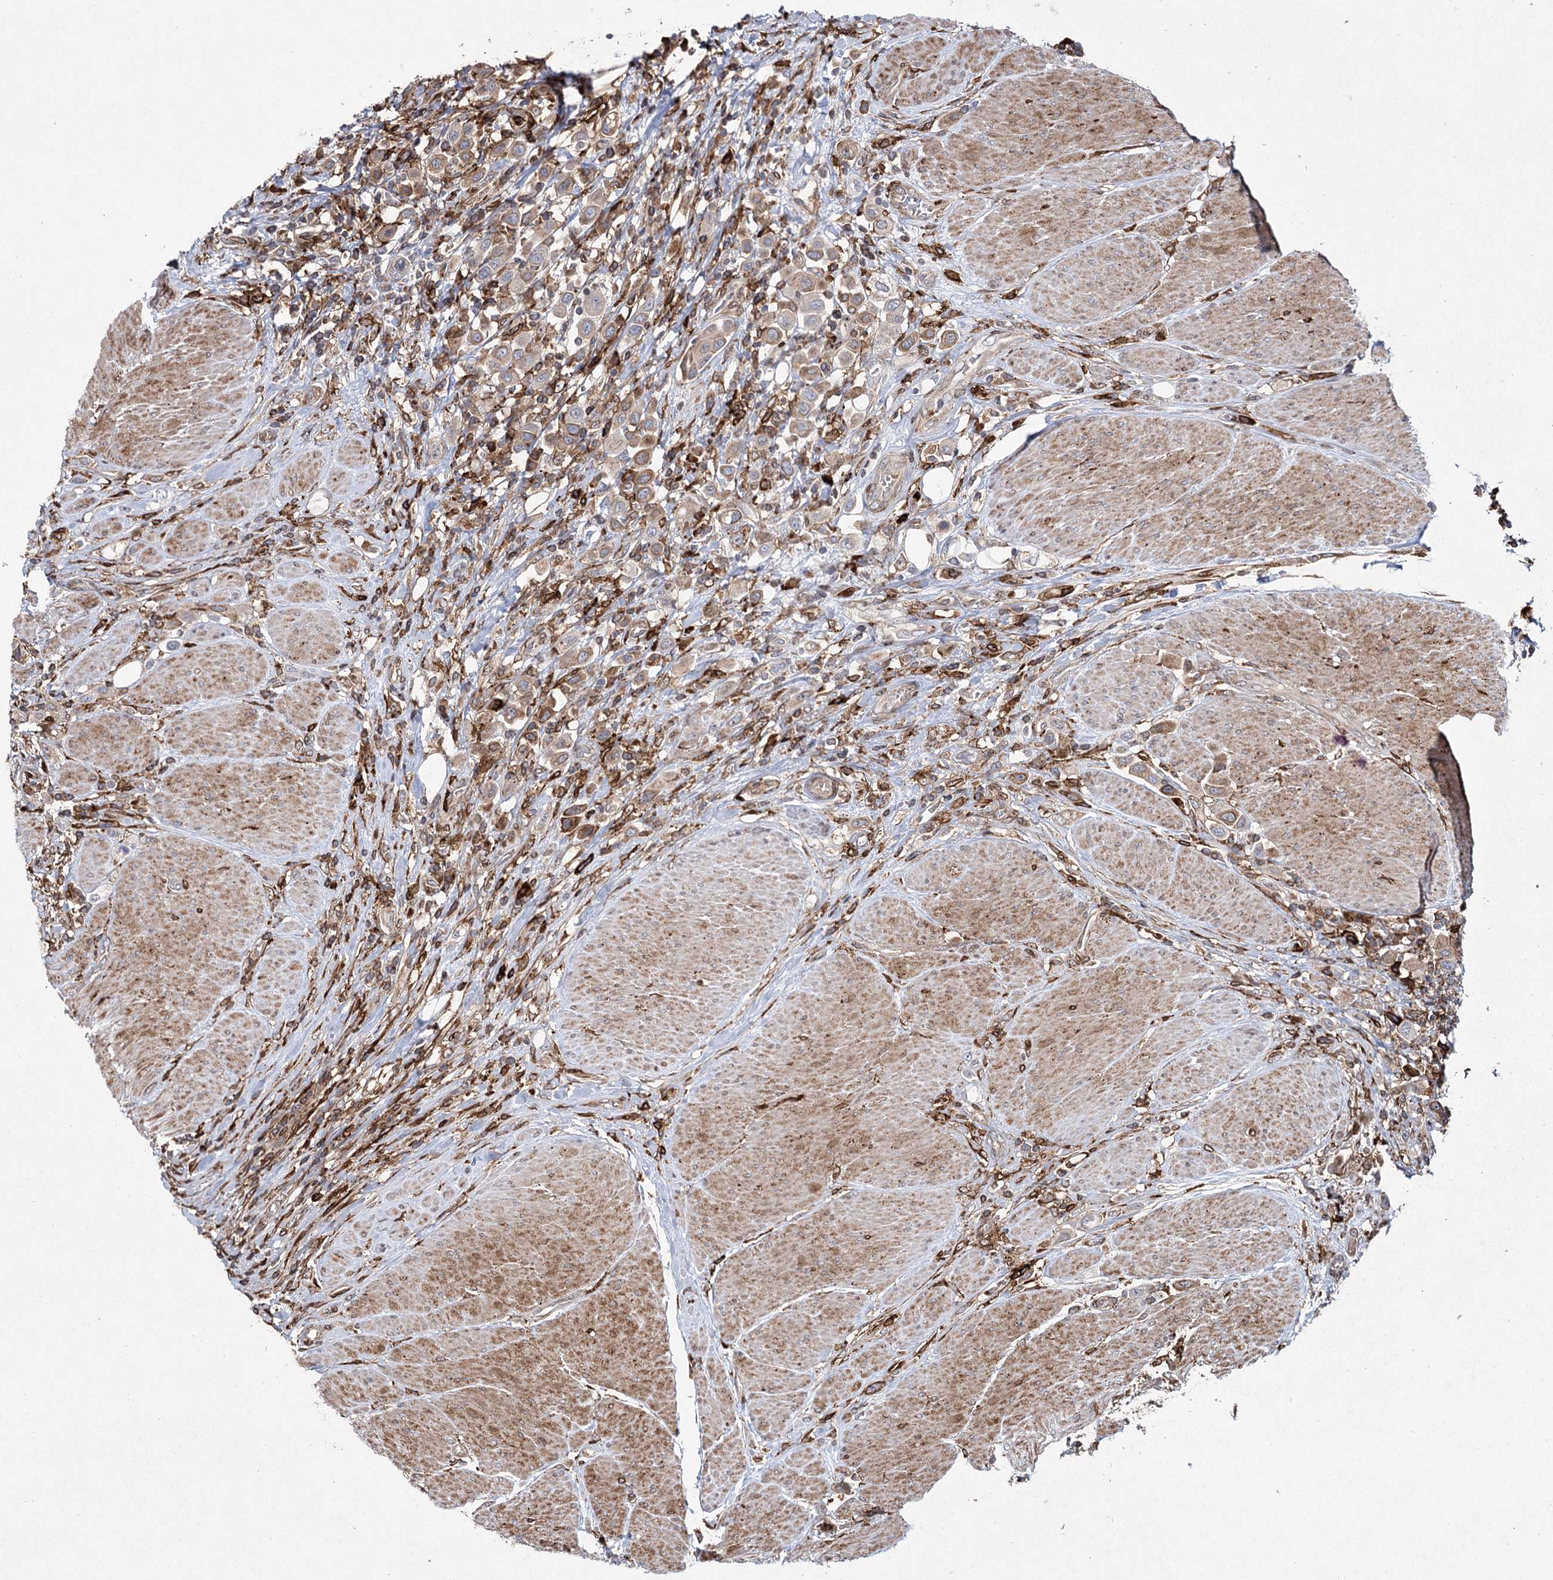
{"staining": {"intensity": "weak", "quantity": ">75%", "location": "cytoplasmic/membranous"}, "tissue": "urothelial cancer", "cell_type": "Tumor cells", "image_type": "cancer", "snomed": [{"axis": "morphology", "description": "Urothelial carcinoma, High grade"}, {"axis": "topography", "description": "Urinary bladder"}], "caption": "Immunohistochemical staining of human high-grade urothelial carcinoma displays low levels of weak cytoplasmic/membranous staining in approximately >75% of tumor cells.", "gene": "DCUN1D4", "patient": {"sex": "male", "age": 50}}